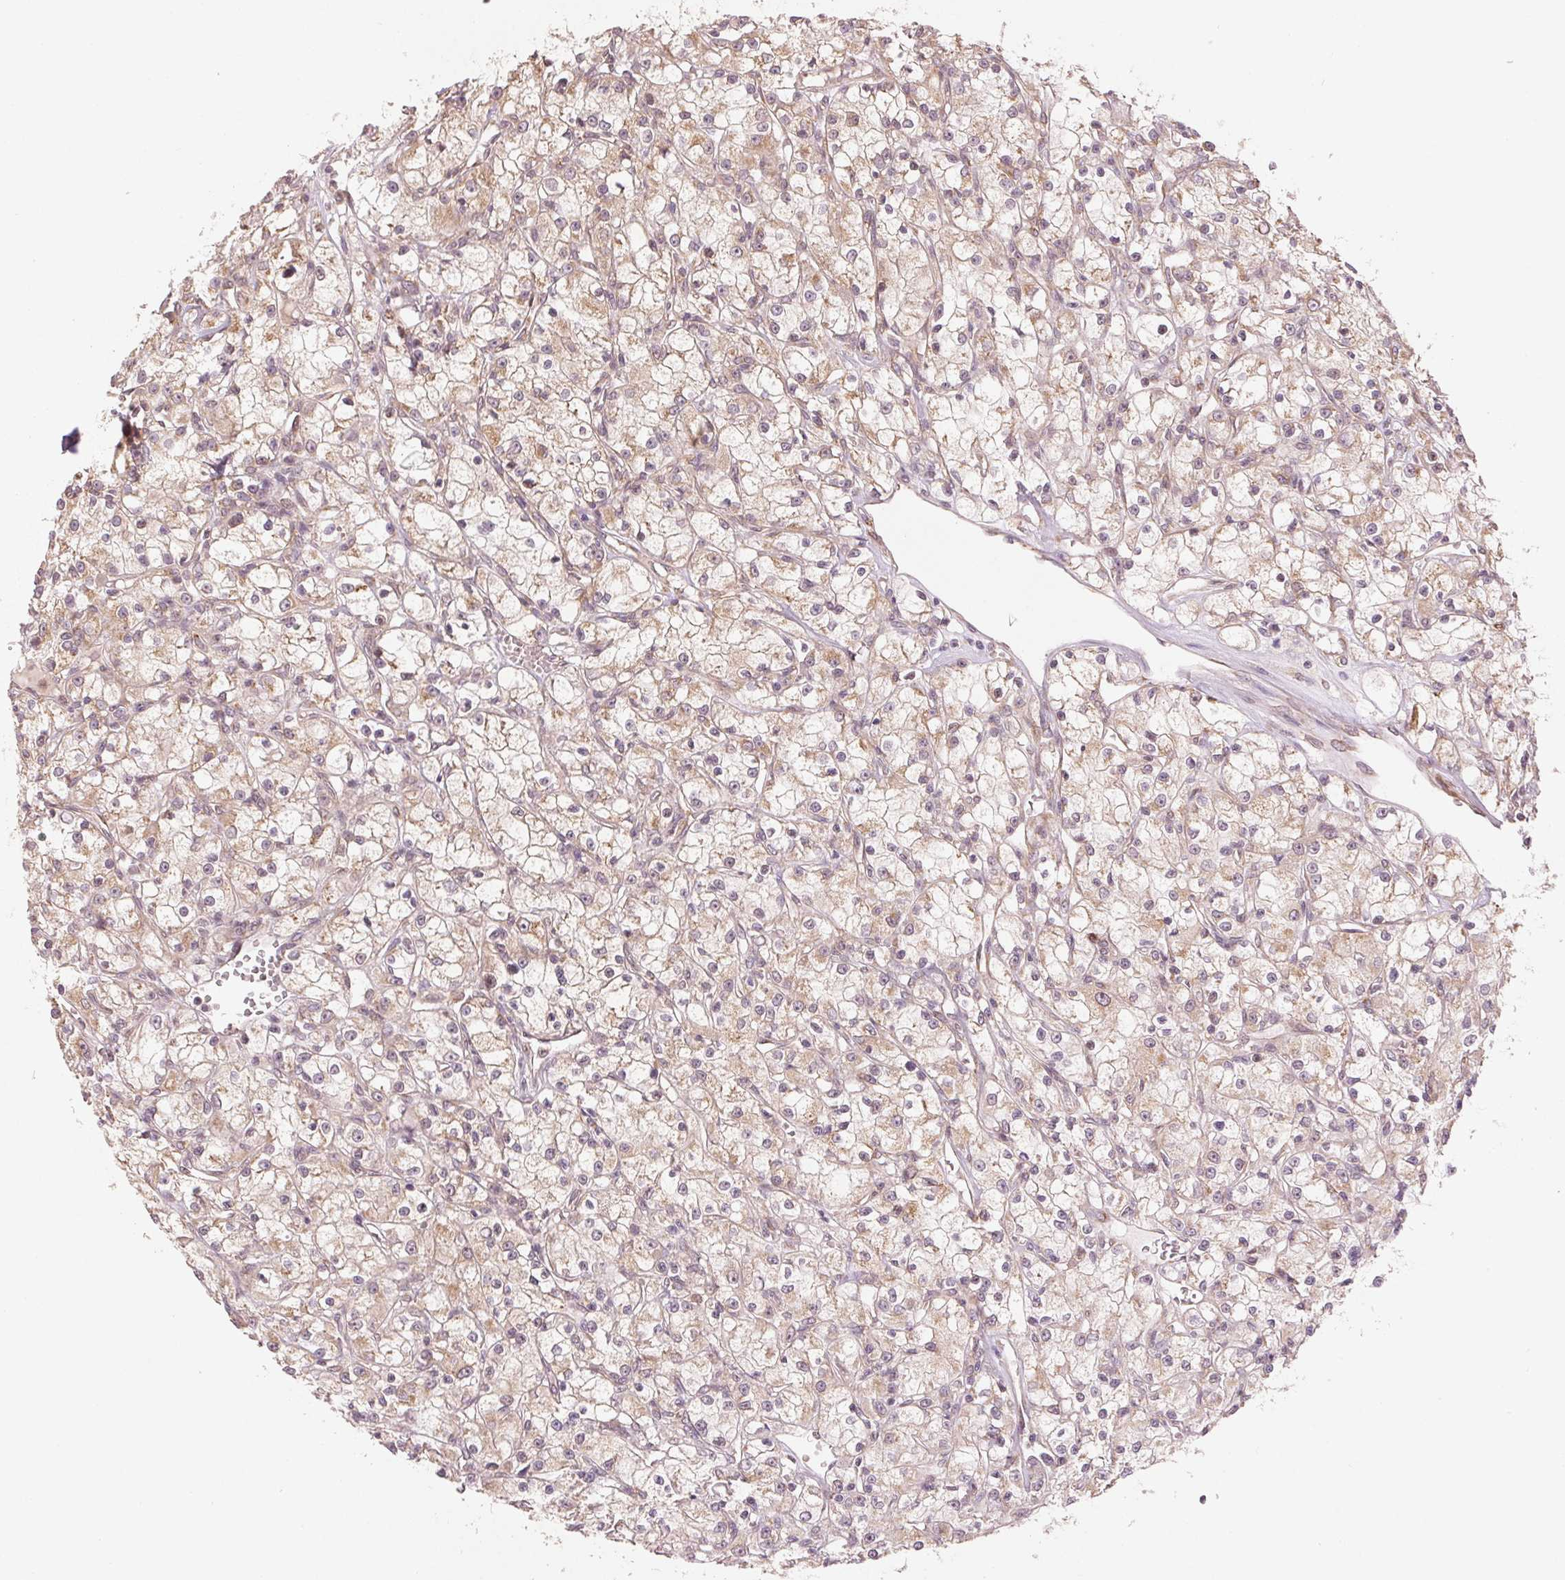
{"staining": {"intensity": "weak", "quantity": ">75%", "location": "cytoplasmic/membranous"}, "tissue": "renal cancer", "cell_type": "Tumor cells", "image_type": "cancer", "snomed": [{"axis": "morphology", "description": "Adenocarcinoma, NOS"}, {"axis": "topography", "description": "Kidney"}], "caption": "The immunohistochemical stain labels weak cytoplasmic/membranous positivity in tumor cells of renal adenocarcinoma tissue.", "gene": "SLC20A1", "patient": {"sex": "female", "age": 59}}